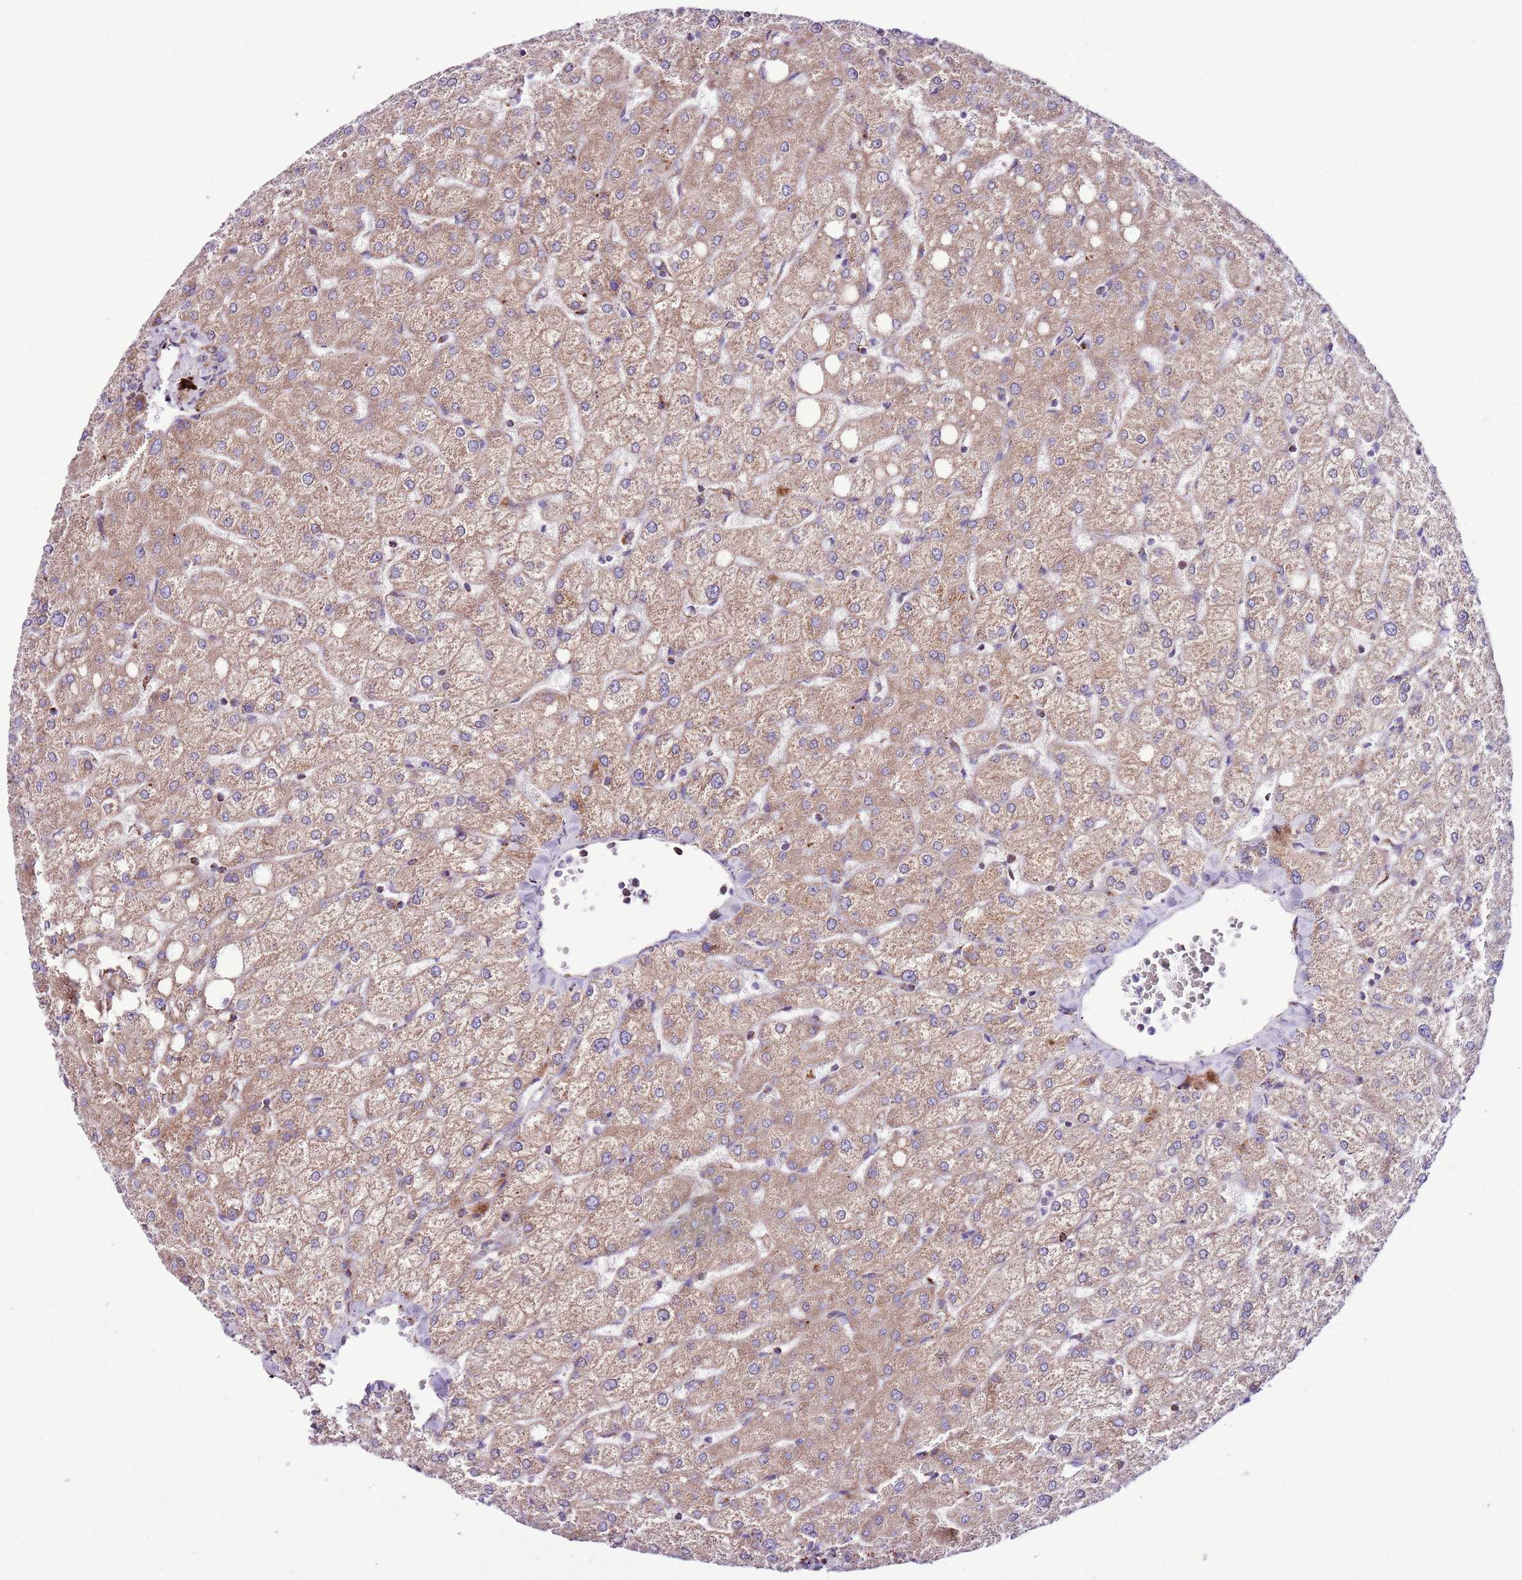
{"staining": {"intensity": "negative", "quantity": "none", "location": "none"}, "tissue": "liver", "cell_type": "Cholangiocytes", "image_type": "normal", "snomed": [{"axis": "morphology", "description": "Normal tissue, NOS"}, {"axis": "topography", "description": "Liver"}], "caption": "This is a histopathology image of immunohistochemistry staining of unremarkable liver, which shows no expression in cholangiocytes.", "gene": "HECTD4", "patient": {"sex": "female", "age": 54}}